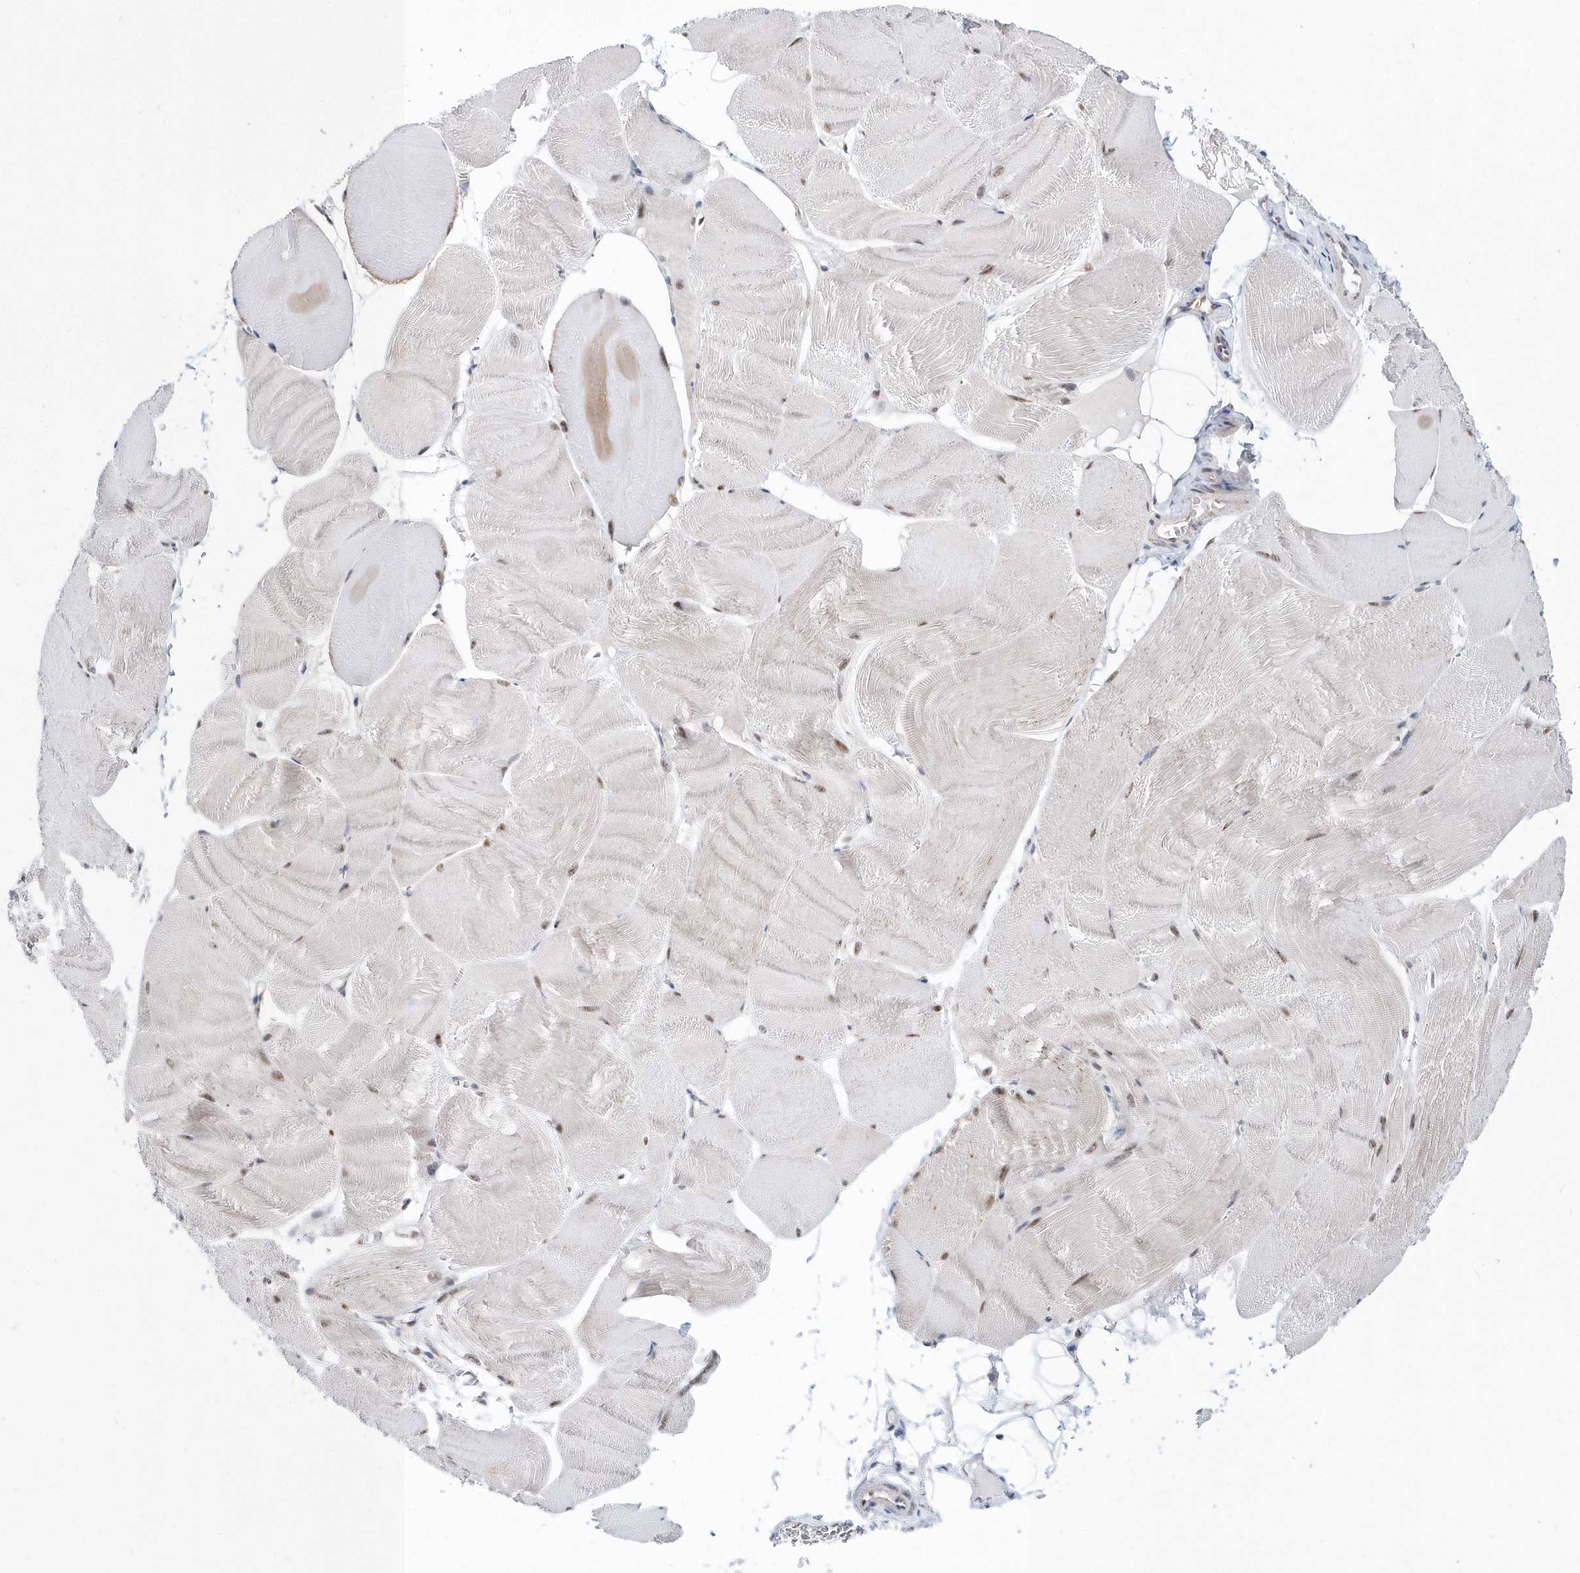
{"staining": {"intensity": "weak", "quantity": "<25%", "location": "nuclear"}, "tissue": "skeletal muscle", "cell_type": "Myocytes", "image_type": "normal", "snomed": [{"axis": "morphology", "description": "Normal tissue, NOS"}, {"axis": "morphology", "description": "Basal cell carcinoma"}, {"axis": "topography", "description": "Skeletal muscle"}], "caption": "Myocytes are negative for protein expression in unremarkable human skeletal muscle. The staining was performed using DAB to visualize the protein expression in brown, while the nuclei were stained in blue with hematoxylin (Magnification: 20x).", "gene": "SPATA5", "patient": {"sex": "female", "age": 64}}